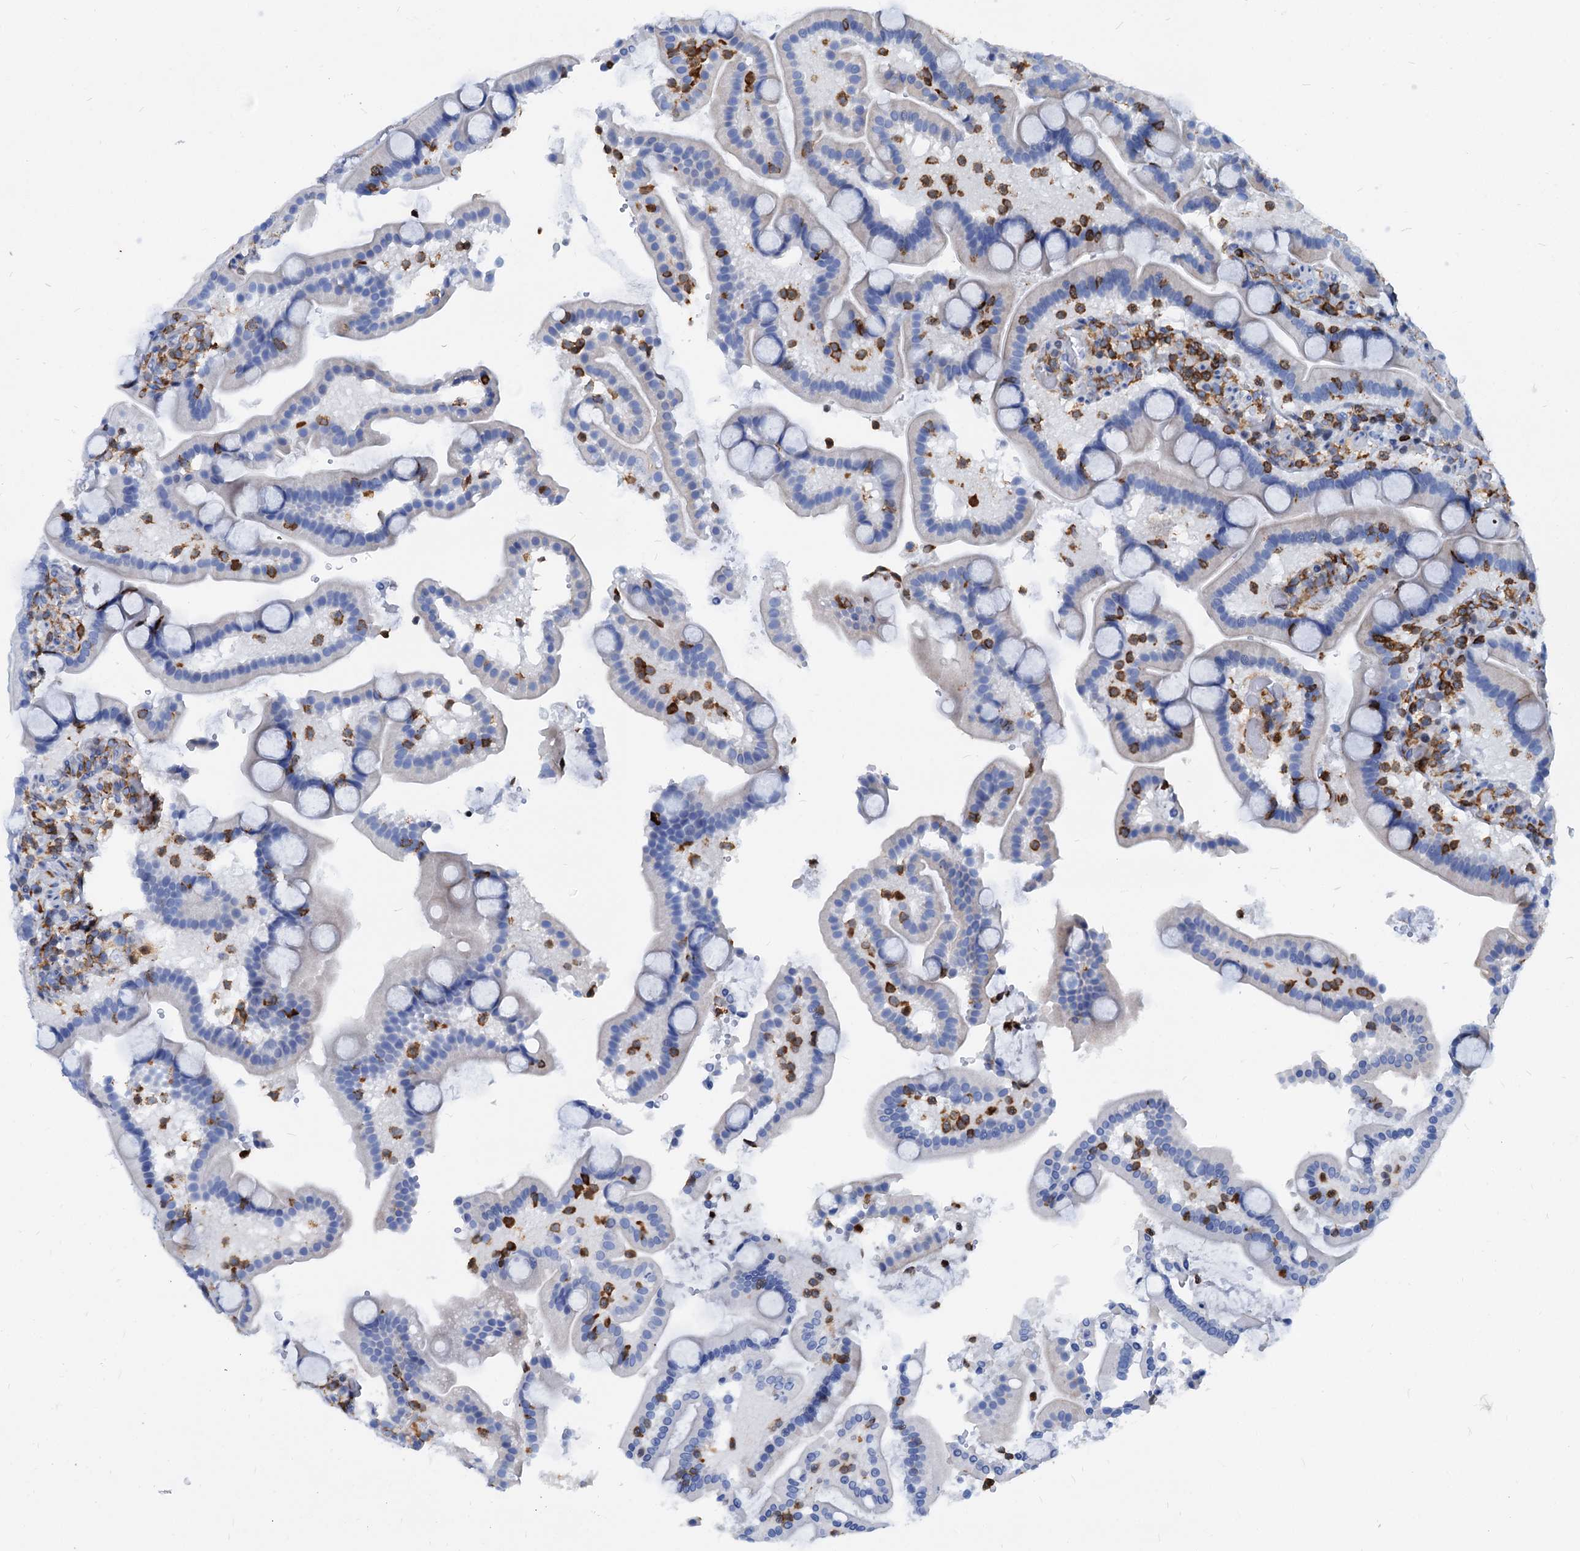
{"staining": {"intensity": "negative", "quantity": "none", "location": "none"}, "tissue": "duodenum", "cell_type": "Glandular cells", "image_type": "normal", "snomed": [{"axis": "morphology", "description": "Normal tissue, NOS"}, {"axis": "topography", "description": "Duodenum"}], "caption": "Immunohistochemistry photomicrograph of unremarkable human duodenum stained for a protein (brown), which exhibits no staining in glandular cells. The staining was performed using DAB to visualize the protein expression in brown, while the nuclei were stained in blue with hematoxylin (Magnification: 20x).", "gene": "LCP2", "patient": {"sex": "male", "age": 55}}